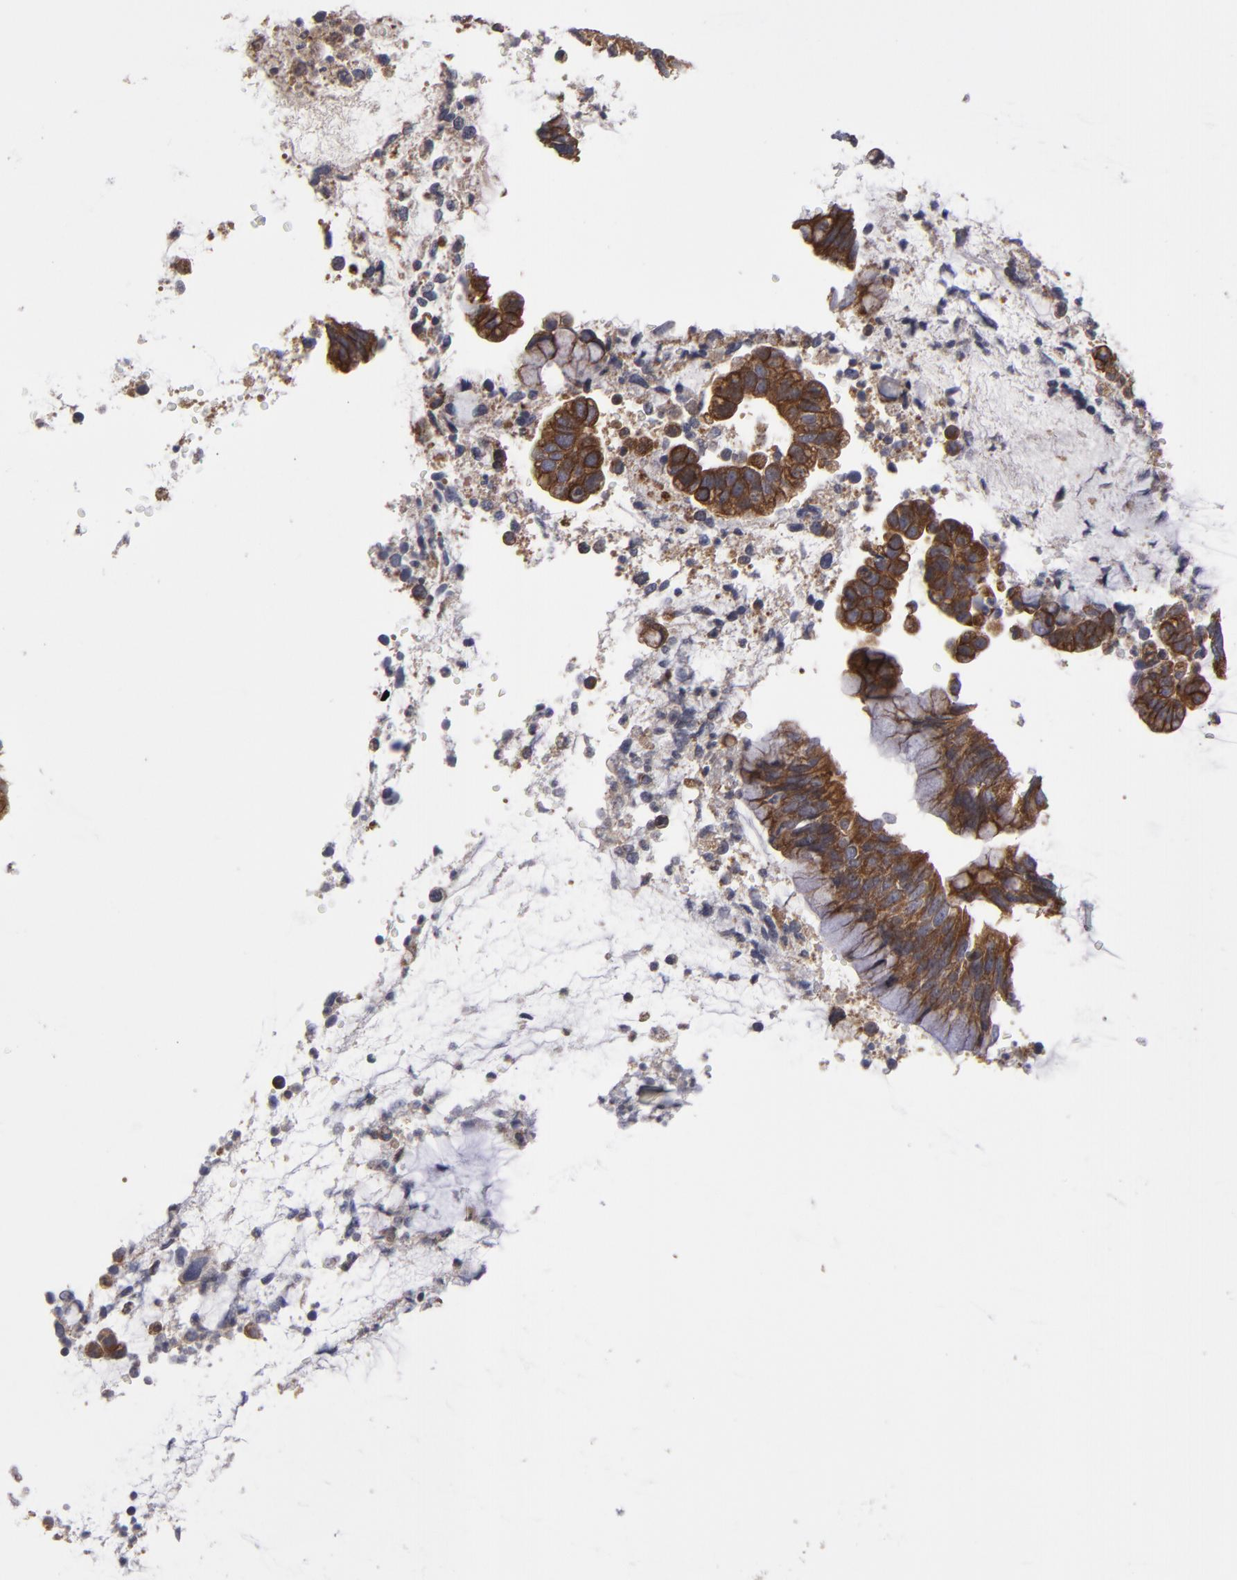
{"staining": {"intensity": "strong", "quantity": ">75%", "location": "cytoplasmic/membranous"}, "tissue": "cervical cancer", "cell_type": "Tumor cells", "image_type": "cancer", "snomed": [{"axis": "morphology", "description": "Adenocarcinoma, NOS"}, {"axis": "topography", "description": "Cervix"}], "caption": "A brown stain shows strong cytoplasmic/membranous positivity of a protein in human cervical adenocarcinoma tumor cells.", "gene": "SND1", "patient": {"sex": "female", "age": 44}}